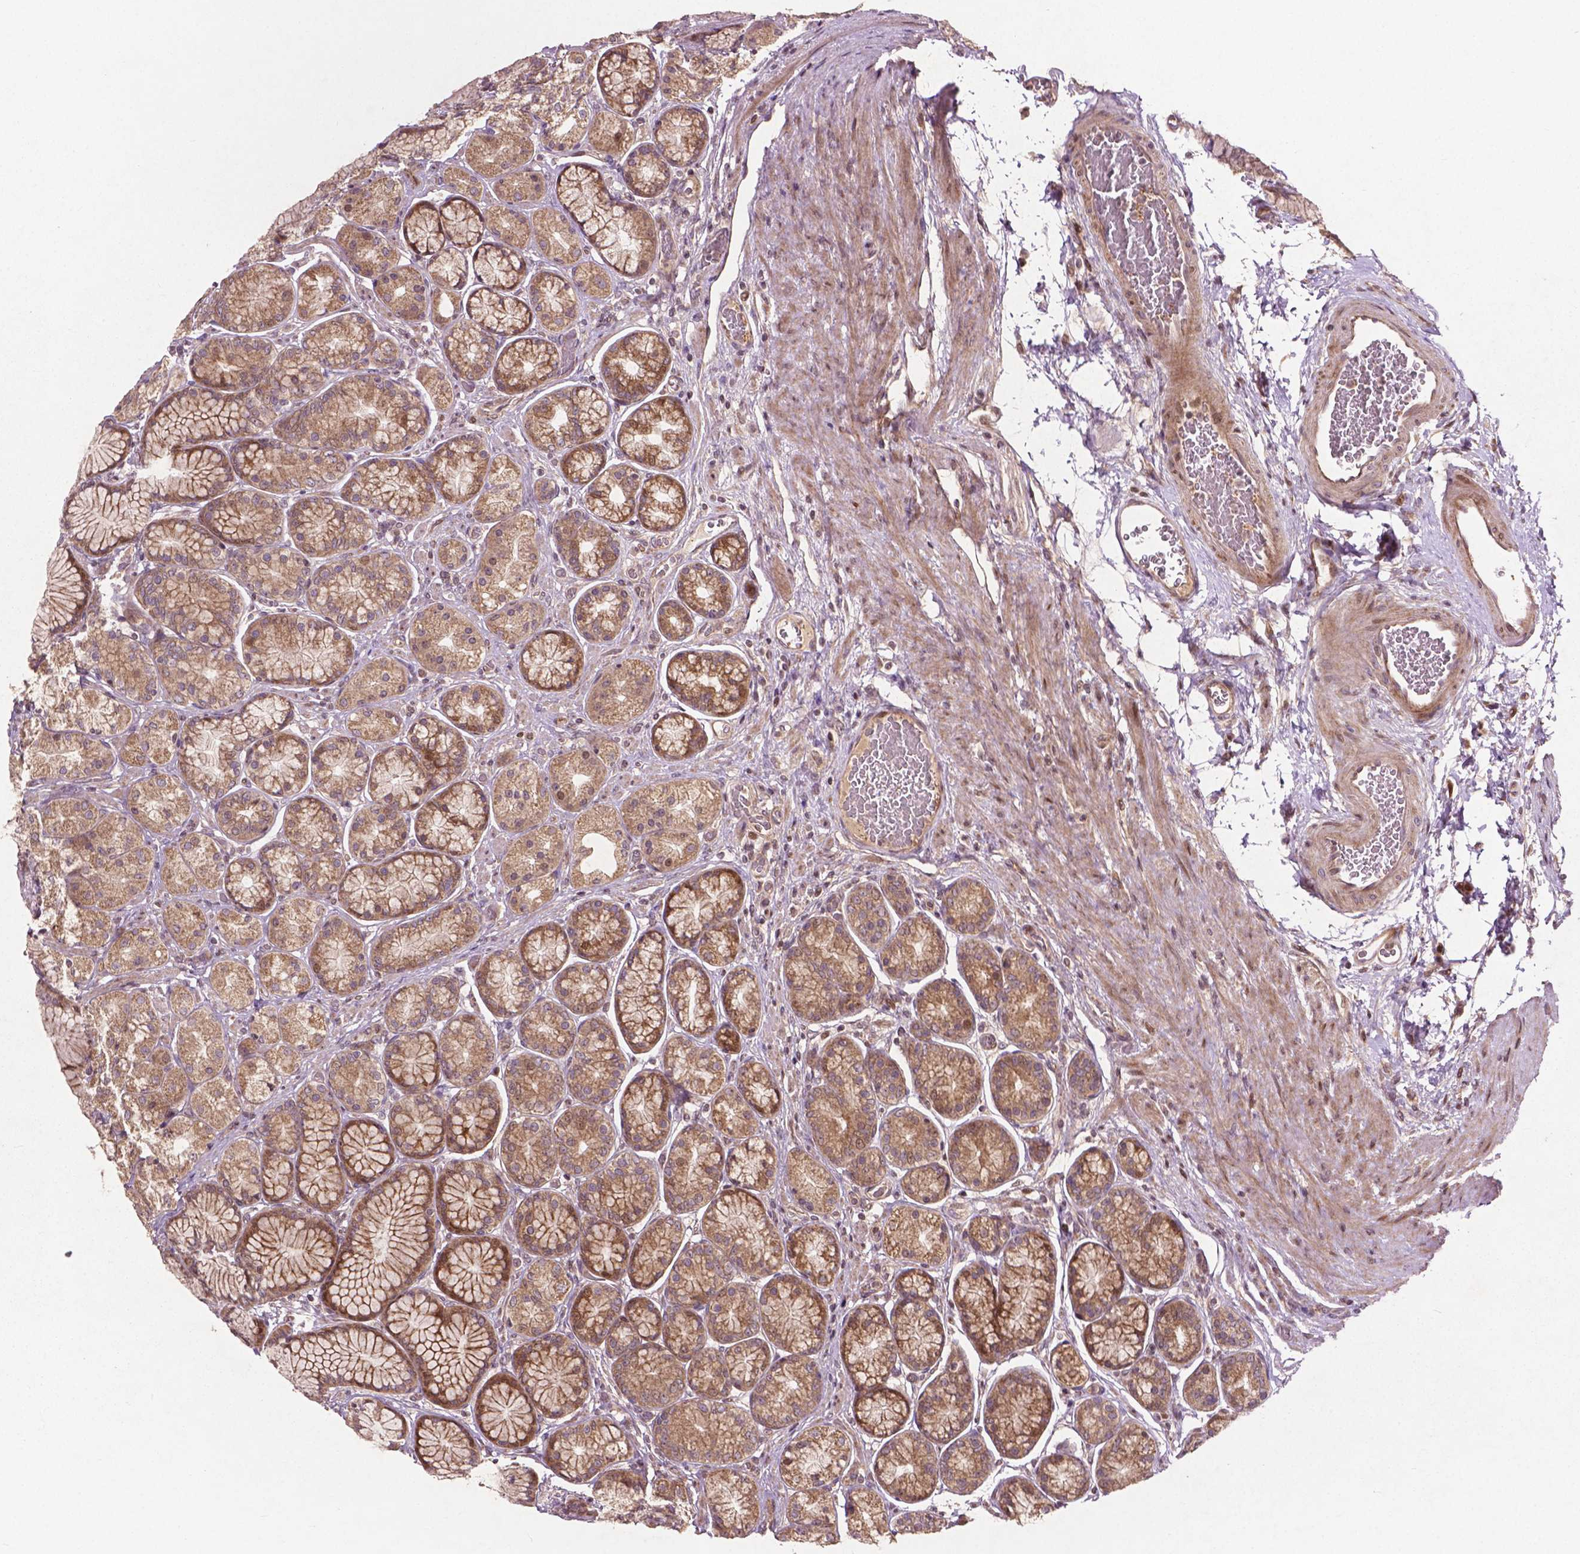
{"staining": {"intensity": "moderate", "quantity": ">75%", "location": "cytoplasmic/membranous"}, "tissue": "stomach", "cell_type": "Glandular cells", "image_type": "normal", "snomed": [{"axis": "morphology", "description": "Normal tissue, NOS"}, {"axis": "morphology", "description": "Adenocarcinoma, NOS"}, {"axis": "morphology", "description": "Adenocarcinoma, High grade"}, {"axis": "topography", "description": "Stomach, upper"}, {"axis": "topography", "description": "Stomach"}], "caption": "Stomach stained with immunohistochemistry (IHC) exhibits moderate cytoplasmic/membranous positivity in about >75% of glandular cells. (DAB (3,3'-diaminobenzidine) IHC with brightfield microscopy, high magnification).", "gene": "B3GALNT2", "patient": {"sex": "female", "age": 65}}